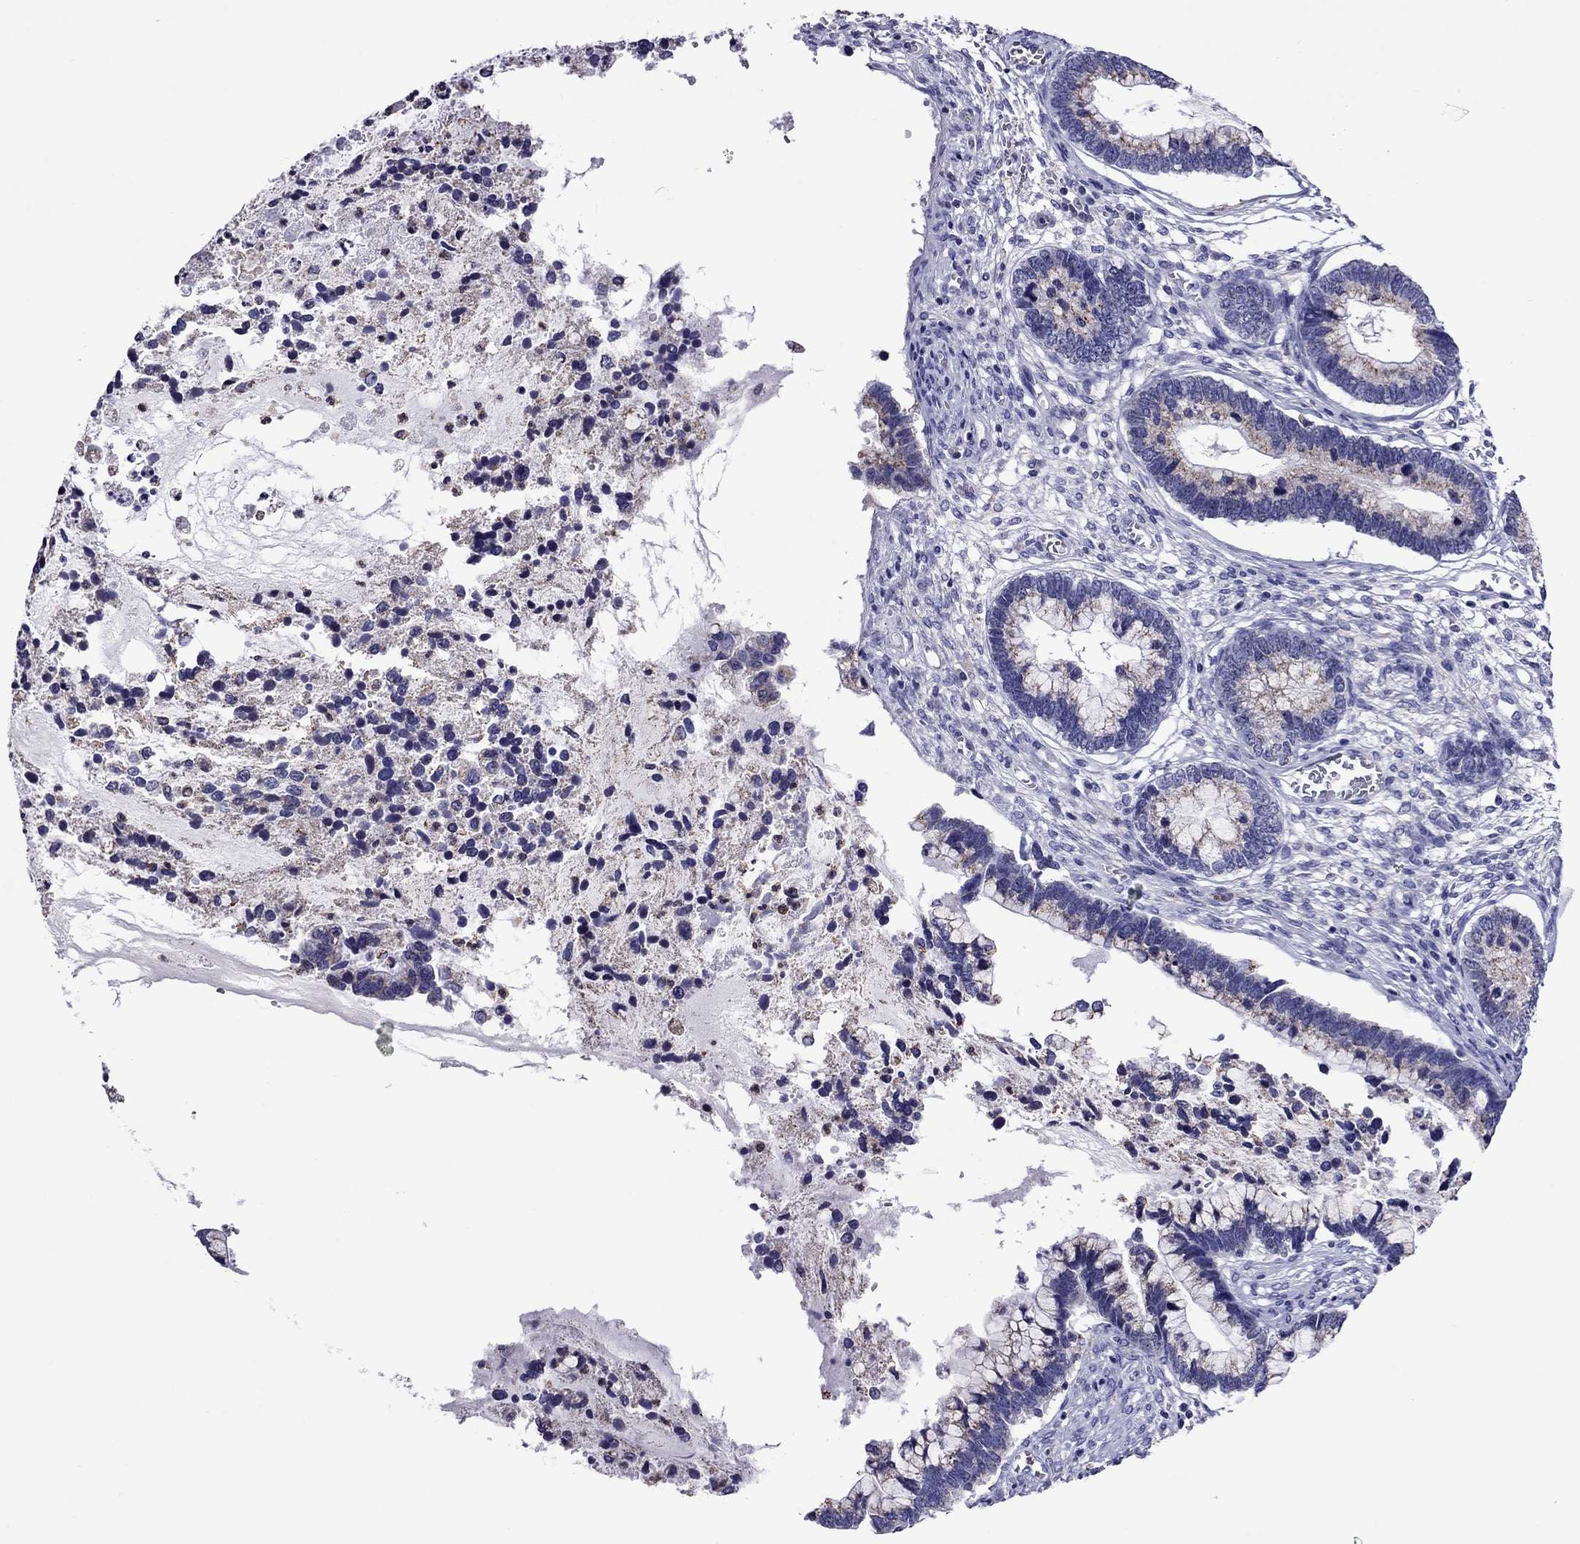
{"staining": {"intensity": "moderate", "quantity": "<25%", "location": "cytoplasmic/membranous"}, "tissue": "cervical cancer", "cell_type": "Tumor cells", "image_type": "cancer", "snomed": [{"axis": "morphology", "description": "Adenocarcinoma, NOS"}, {"axis": "topography", "description": "Cervix"}], "caption": "Adenocarcinoma (cervical) stained for a protein (brown) displays moderate cytoplasmic/membranous positive staining in about <25% of tumor cells.", "gene": "SCG2", "patient": {"sex": "female", "age": 44}}